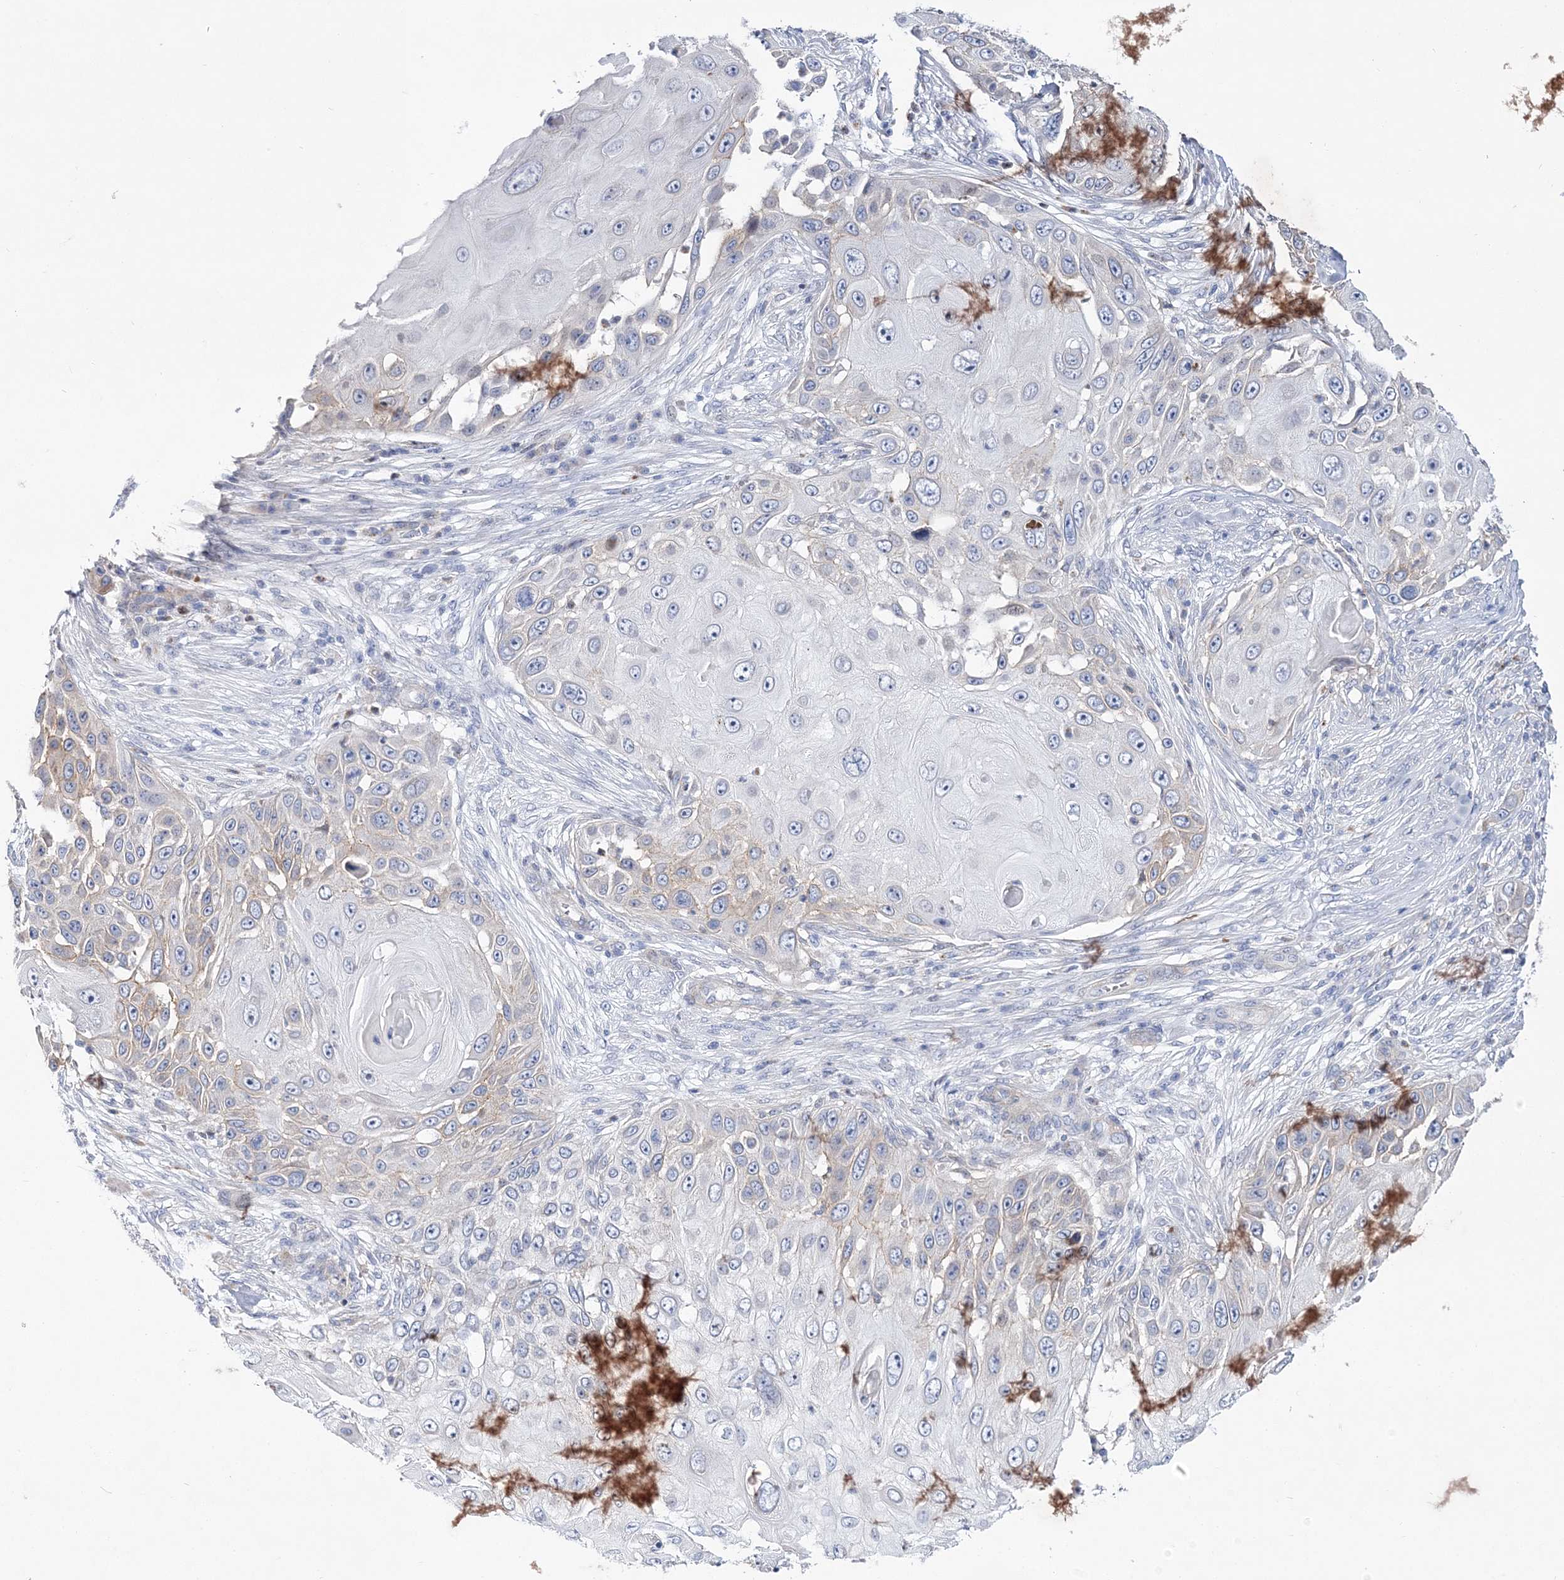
{"staining": {"intensity": "negative", "quantity": "none", "location": "none"}, "tissue": "skin cancer", "cell_type": "Tumor cells", "image_type": "cancer", "snomed": [{"axis": "morphology", "description": "Squamous cell carcinoma, NOS"}, {"axis": "topography", "description": "Skin"}], "caption": "Tumor cells show no significant positivity in skin squamous cell carcinoma.", "gene": "ANO1", "patient": {"sex": "female", "age": 44}}